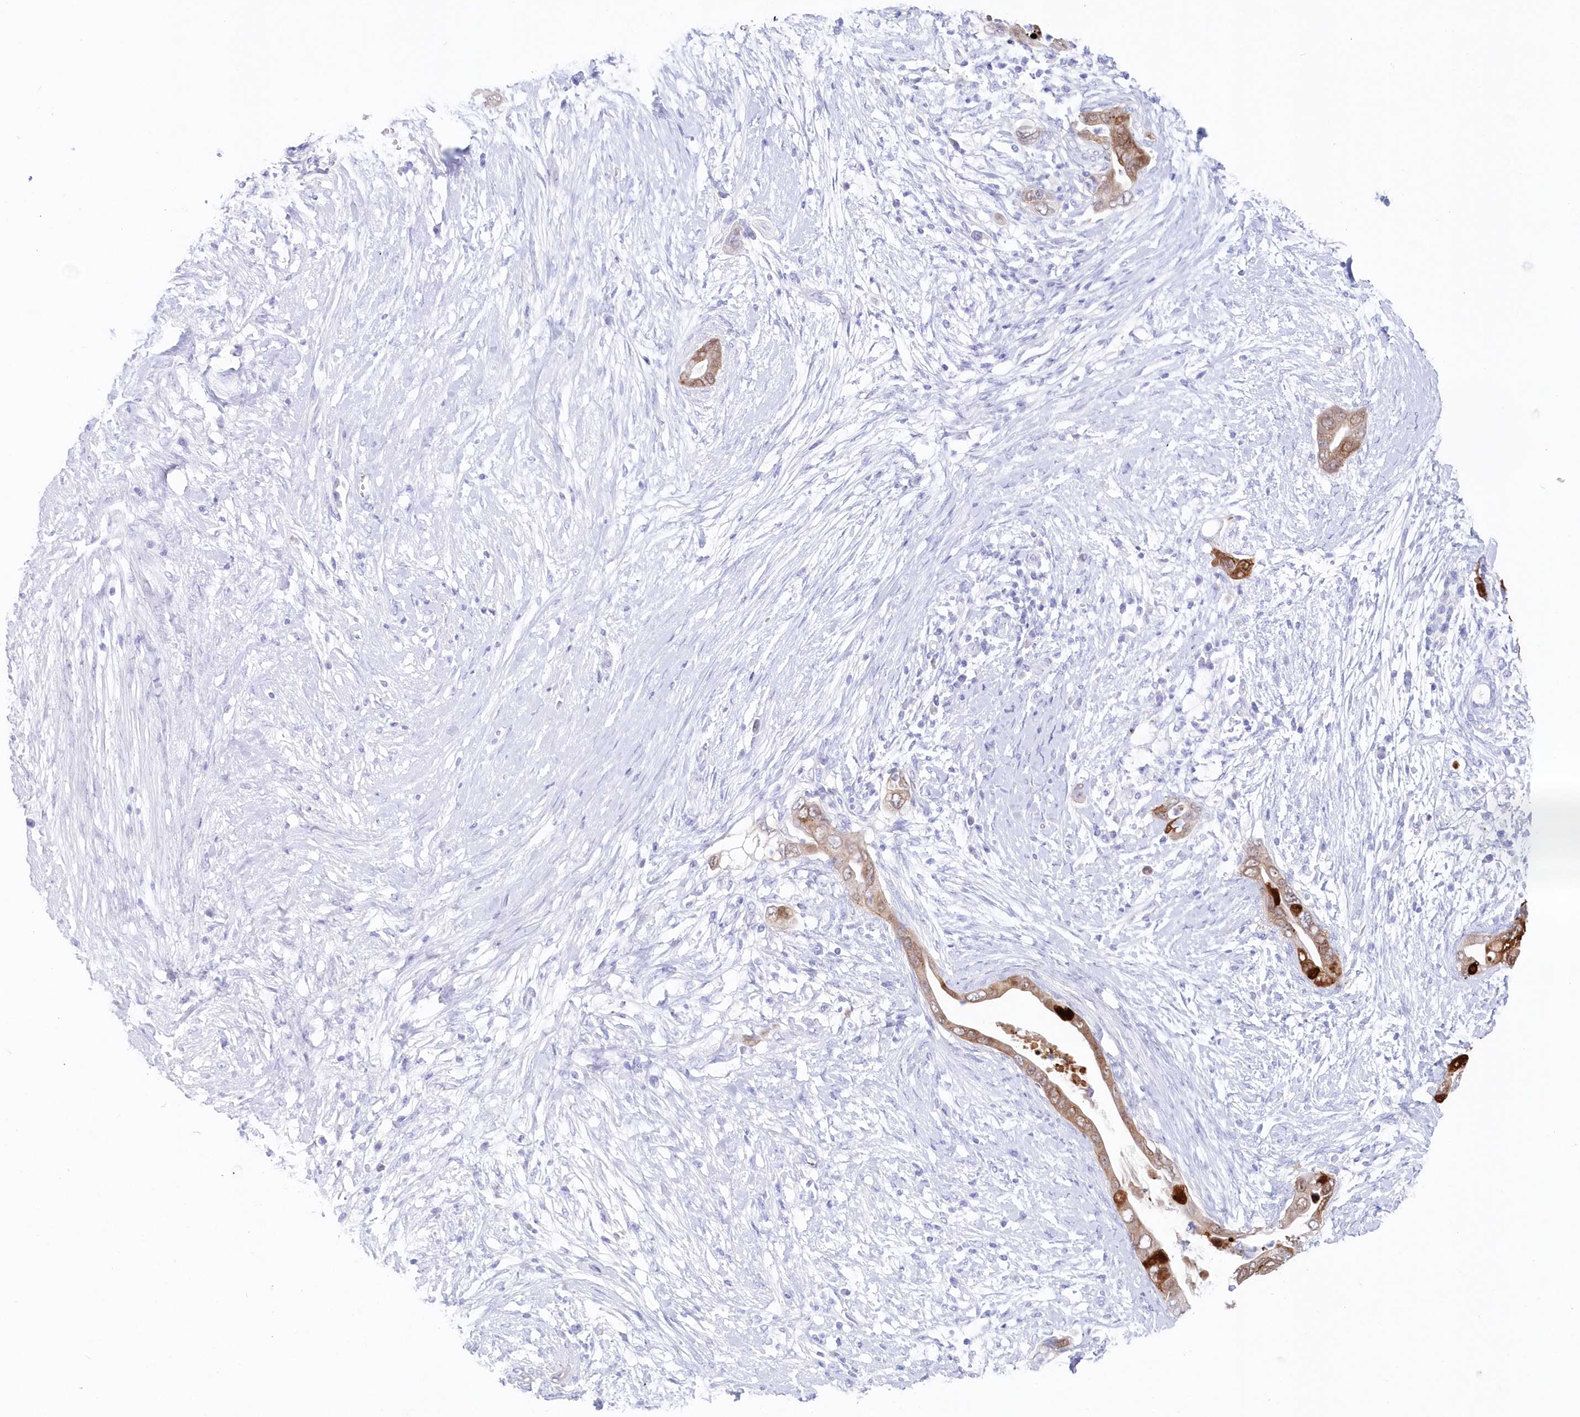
{"staining": {"intensity": "moderate", "quantity": "25%-75%", "location": "cytoplasmic/membranous"}, "tissue": "pancreatic cancer", "cell_type": "Tumor cells", "image_type": "cancer", "snomed": [{"axis": "morphology", "description": "Adenocarcinoma, NOS"}, {"axis": "topography", "description": "Pancreas"}], "caption": "Immunohistochemical staining of pancreatic cancer displays moderate cytoplasmic/membranous protein staining in about 25%-75% of tumor cells.", "gene": "CSNK1G2", "patient": {"sex": "male", "age": 75}}